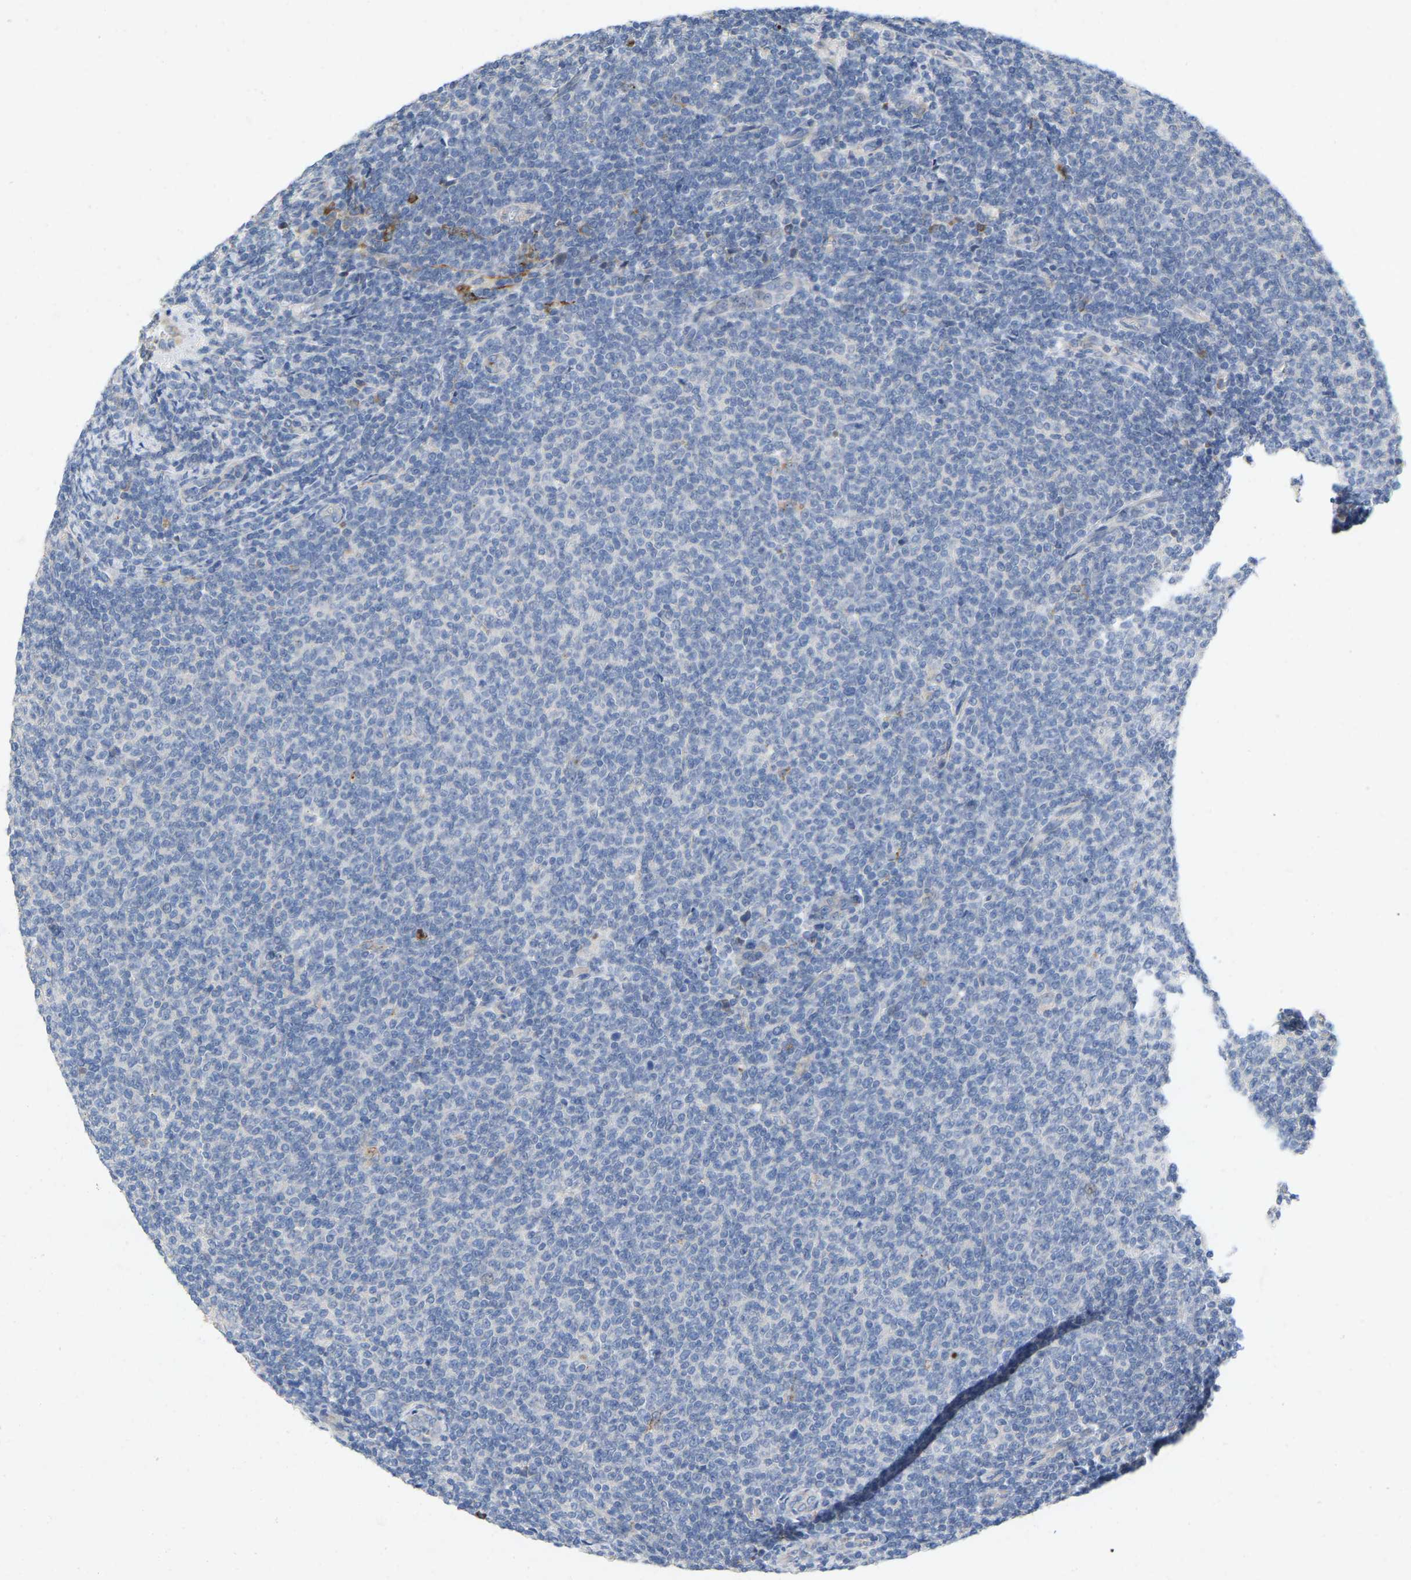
{"staining": {"intensity": "negative", "quantity": "none", "location": "none"}, "tissue": "lymphoma", "cell_type": "Tumor cells", "image_type": "cancer", "snomed": [{"axis": "morphology", "description": "Malignant lymphoma, non-Hodgkin's type, Low grade"}, {"axis": "topography", "description": "Lymph node"}], "caption": "Immunohistochemistry of human low-grade malignant lymphoma, non-Hodgkin's type exhibits no staining in tumor cells.", "gene": "RHEB", "patient": {"sex": "male", "age": 66}}